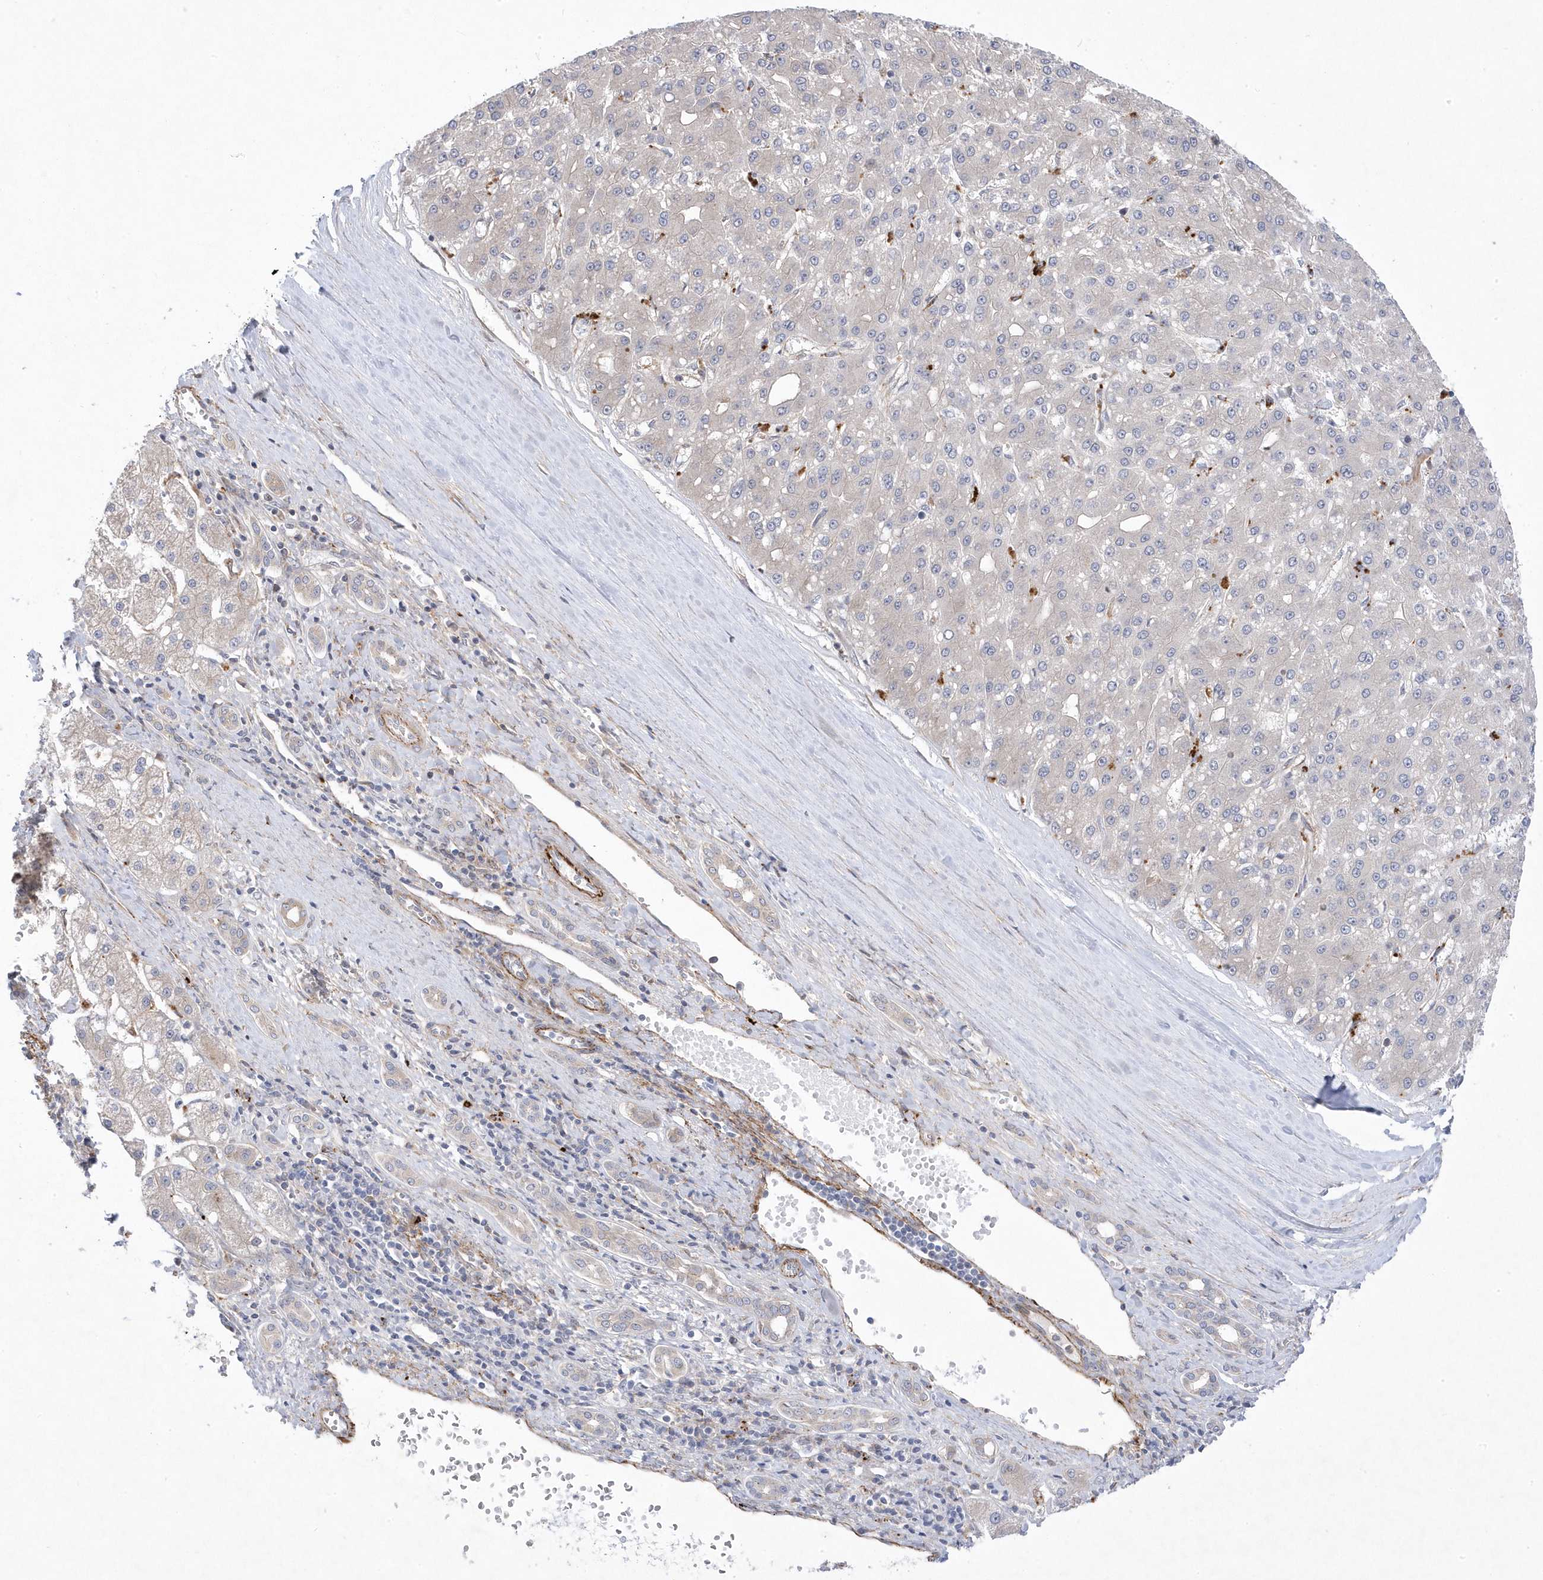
{"staining": {"intensity": "negative", "quantity": "none", "location": "none"}, "tissue": "liver cancer", "cell_type": "Tumor cells", "image_type": "cancer", "snomed": [{"axis": "morphology", "description": "Carcinoma, Hepatocellular, NOS"}, {"axis": "topography", "description": "Liver"}], "caption": "Photomicrograph shows no protein positivity in tumor cells of liver hepatocellular carcinoma tissue.", "gene": "ANAPC1", "patient": {"sex": "male", "age": 67}}